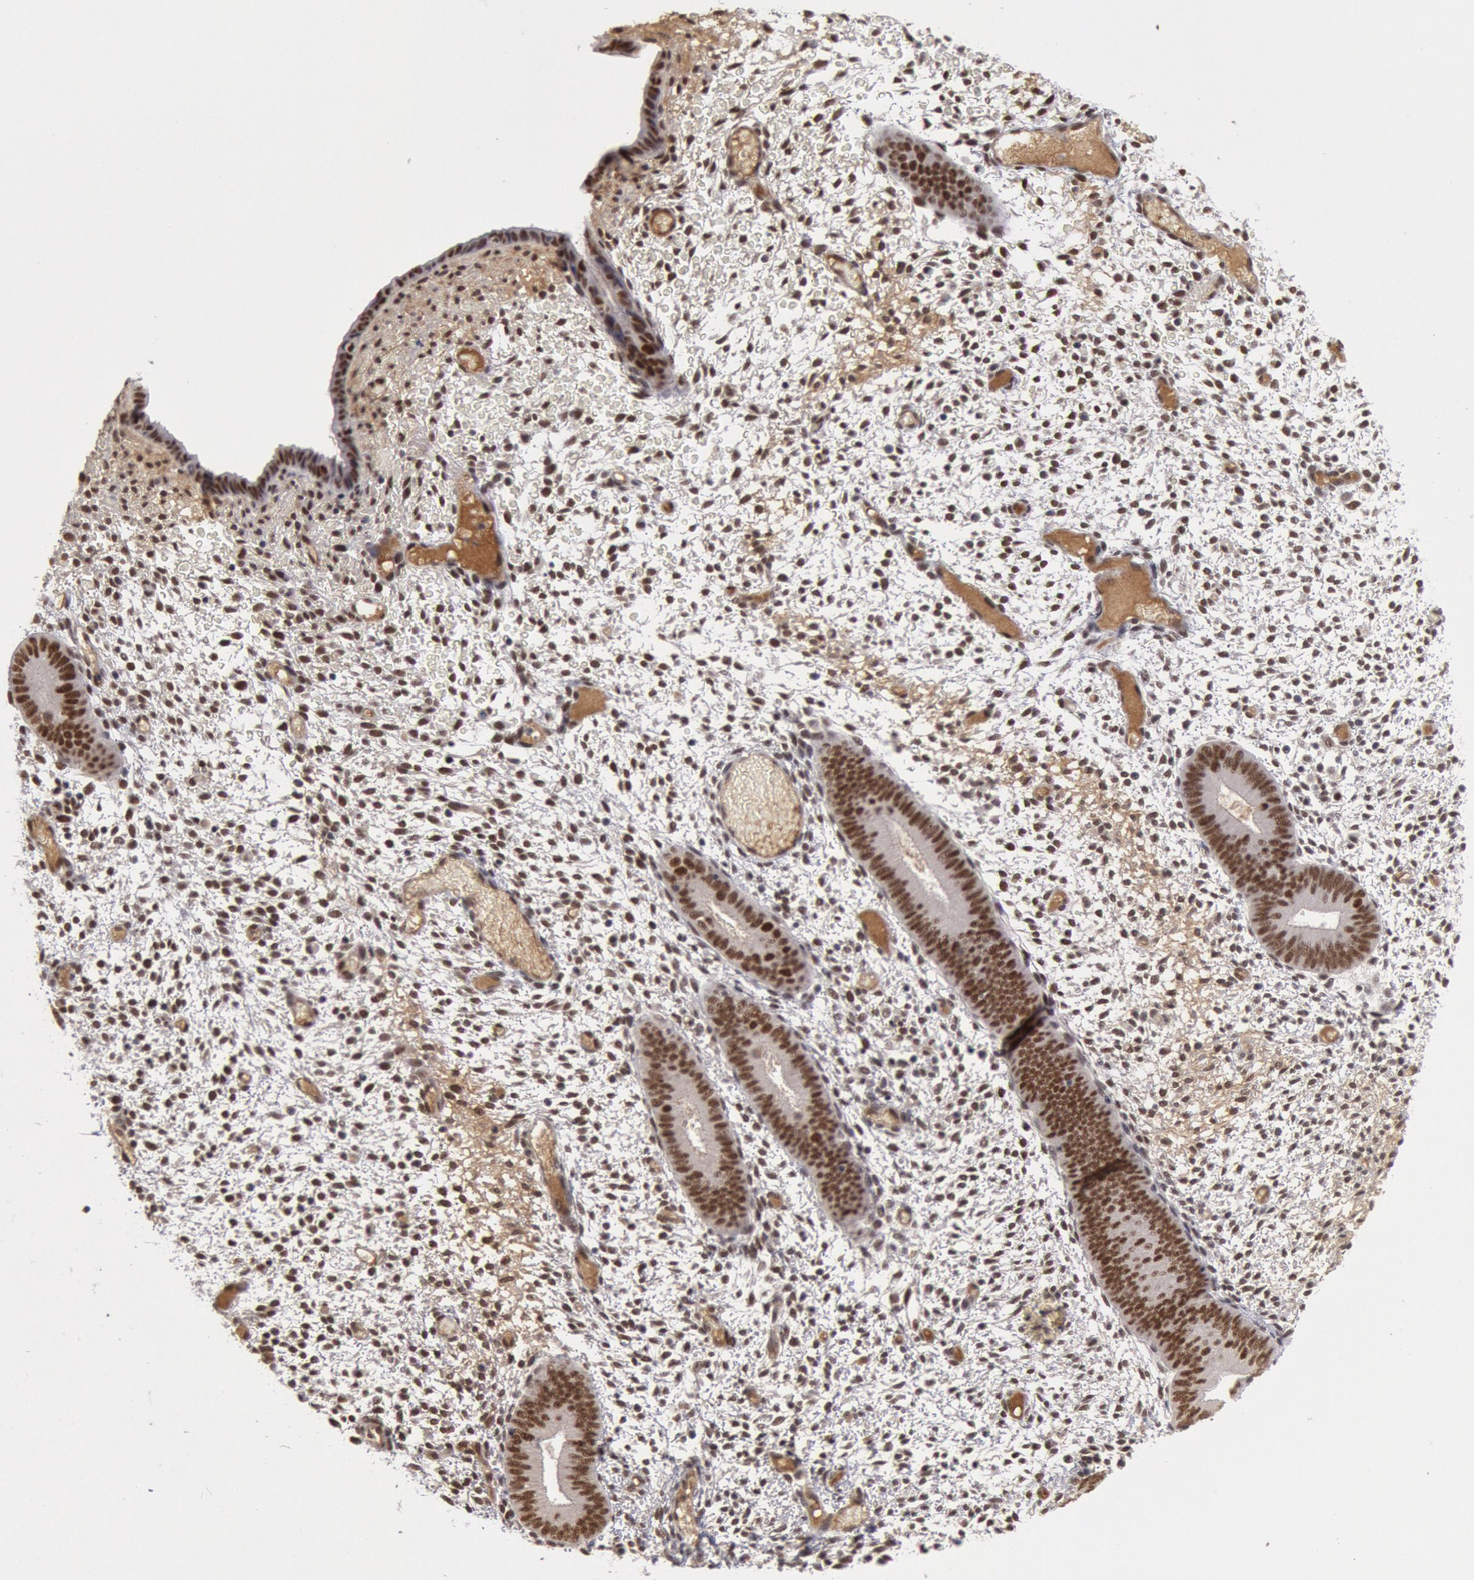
{"staining": {"intensity": "moderate", "quantity": "25%-75%", "location": "nuclear"}, "tissue": "endometrium", "cell_type": "Cells in endometrial stroma", "image_type": "normal", "snomed": [{"axis": "morphology", "description": "Normal tissue, NOS"}, {"axis": "topography", "description": "Endometrium"}], "caption": "Endometrium stained with DAB immunohistochemistry (IHC) exhibits medium levels of moderate nuclear staining in approximately 25%-75% of cells in endometrial stroma. (DAB (3,3'-diaminobenzidine) = brown stain, brightfield microscopy at high magnification).", "gene": "PPP4R3B", "patient": {"sex": "female", "age": 42}}